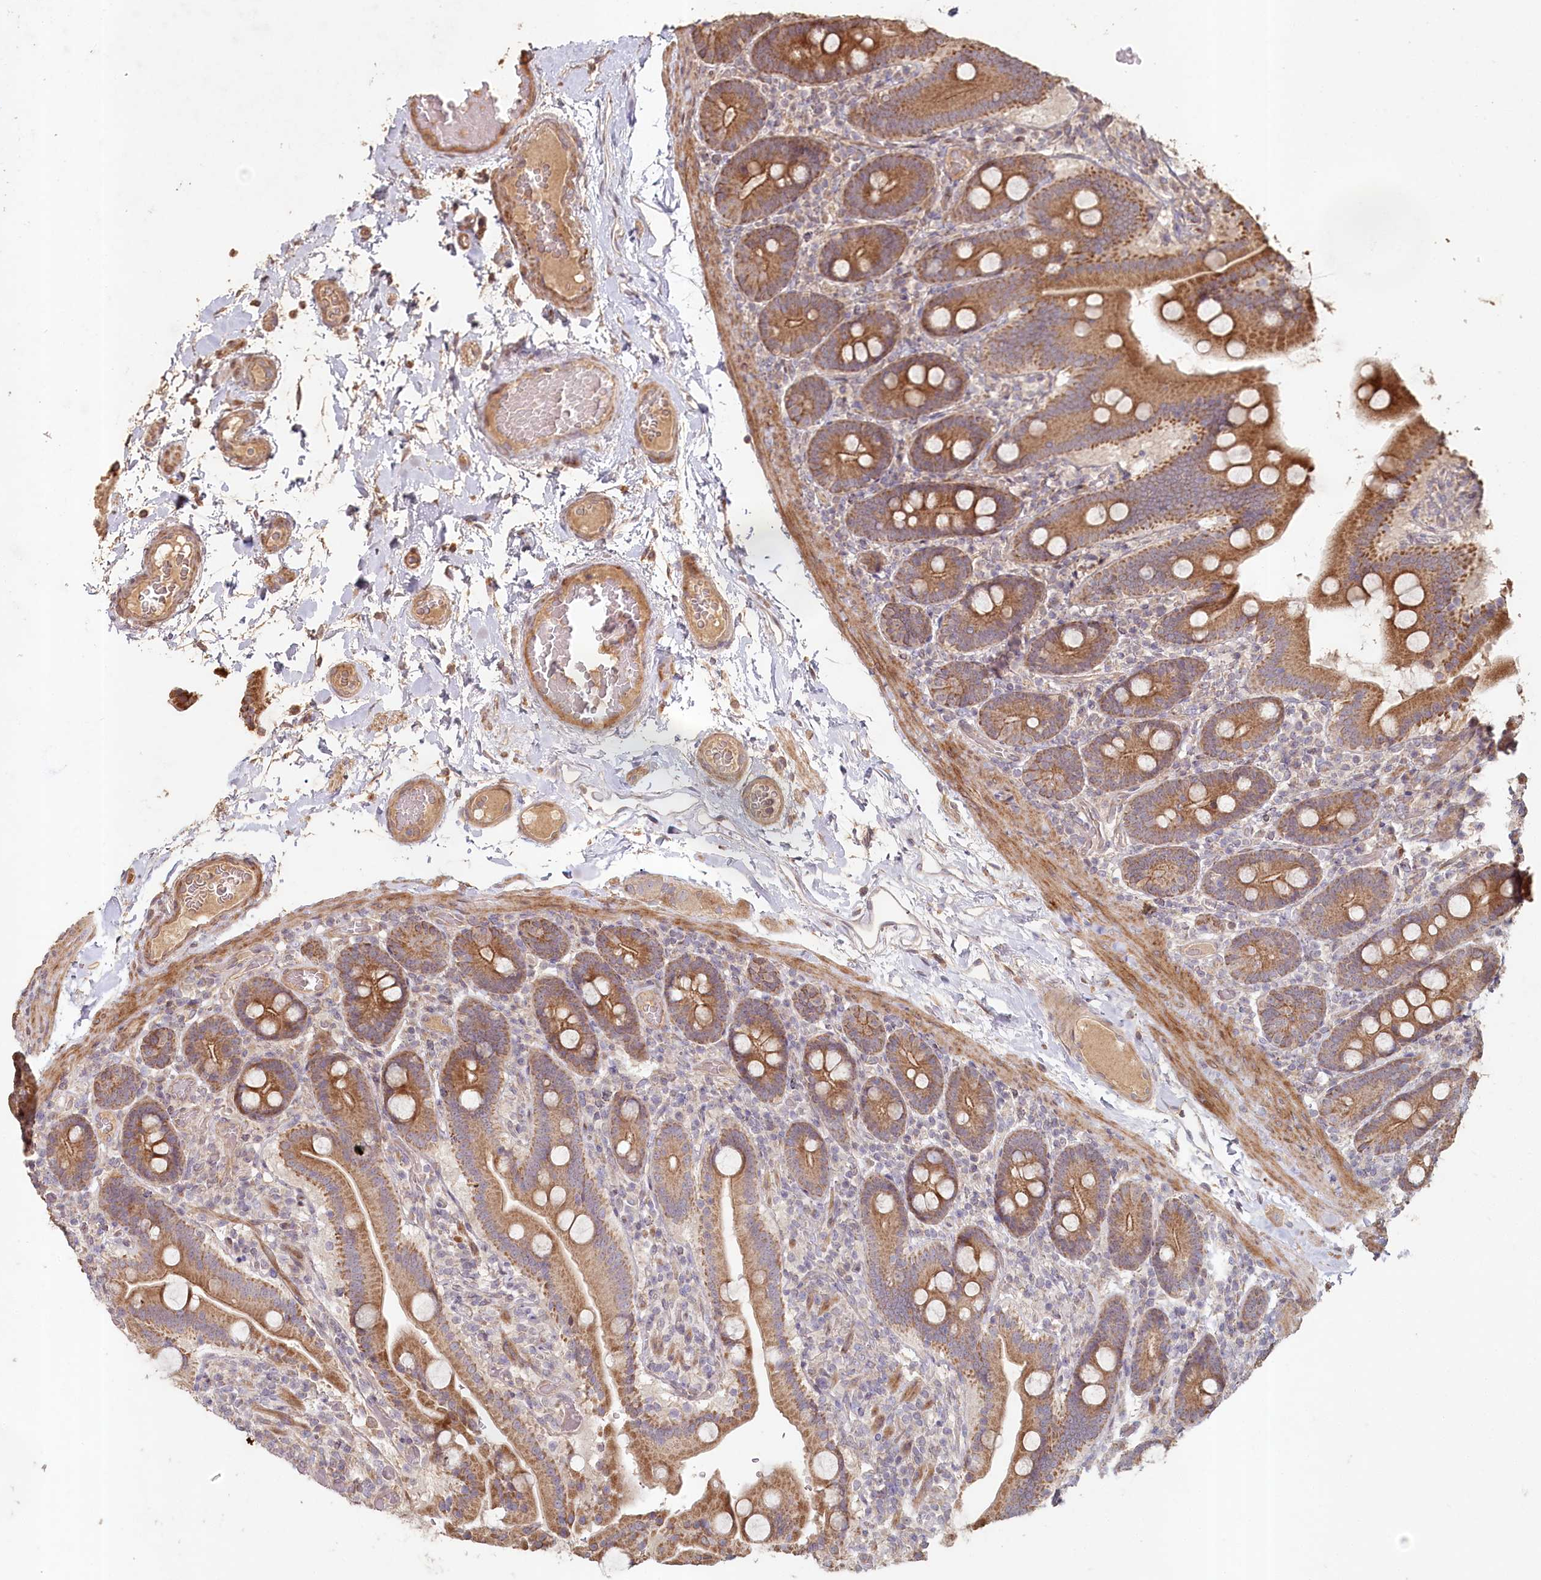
{"staining": {"intensity": "strong", "quantity": ">75%", "location": "cytoplasmic/membranous"}, "tissue": "duodenum", "cell_type": "Glandular cells", "image_type": "normal", "snomed": [{"axis": "morphology", "description": "Normal tissue, NOS"}, {"axis": "topography", "description": "Duodenum"}], "caption": "High-power microscopy captured an IHC micrograph of unremarkable duodenum, revealing strong cytoplasmic/membranous expression in about >75% of glandular cells.", "gene": "HAL", "patient": {"sex": "male", "age": 55}}